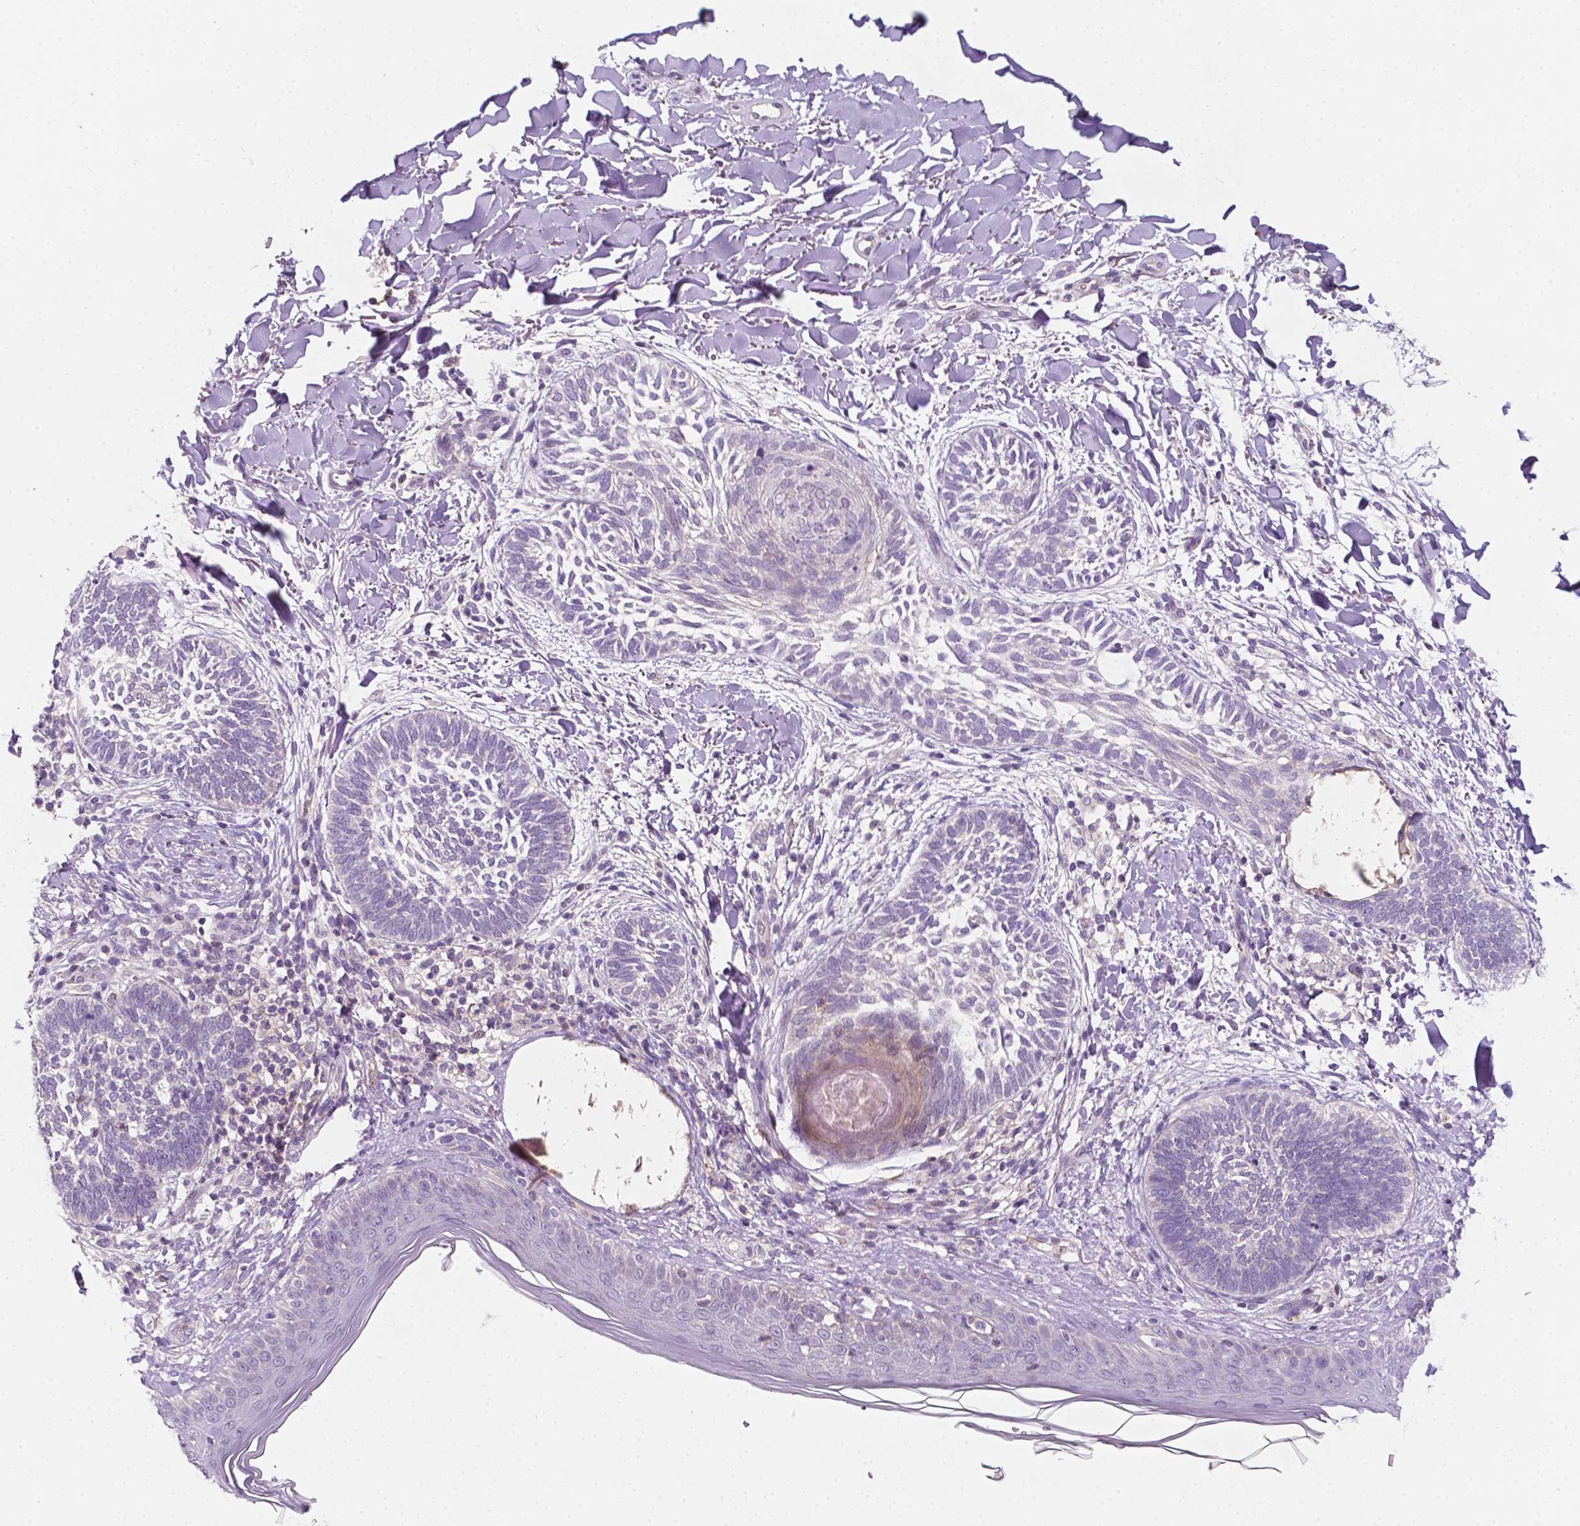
{"staining": {"intensity": "negative", "quantity": "none", "location": "none"}, "tissue": "skin cancer", "cell_type": "Tumor cells", "image_type": "cancer", "snomed": [{"axis": "morphology", "description": "Normal tissue, NOS"}, {"axis": "morphology", "description": "Basal cell carcinoma"}, {"axis": "topography", "description": "Skin"}], "caption": "This is an immunohistochemistry image of skin cancer. There is no positivity in tumor cells.", "gene": "EGFR", "patient": {"sex": "male", "age": 46}}